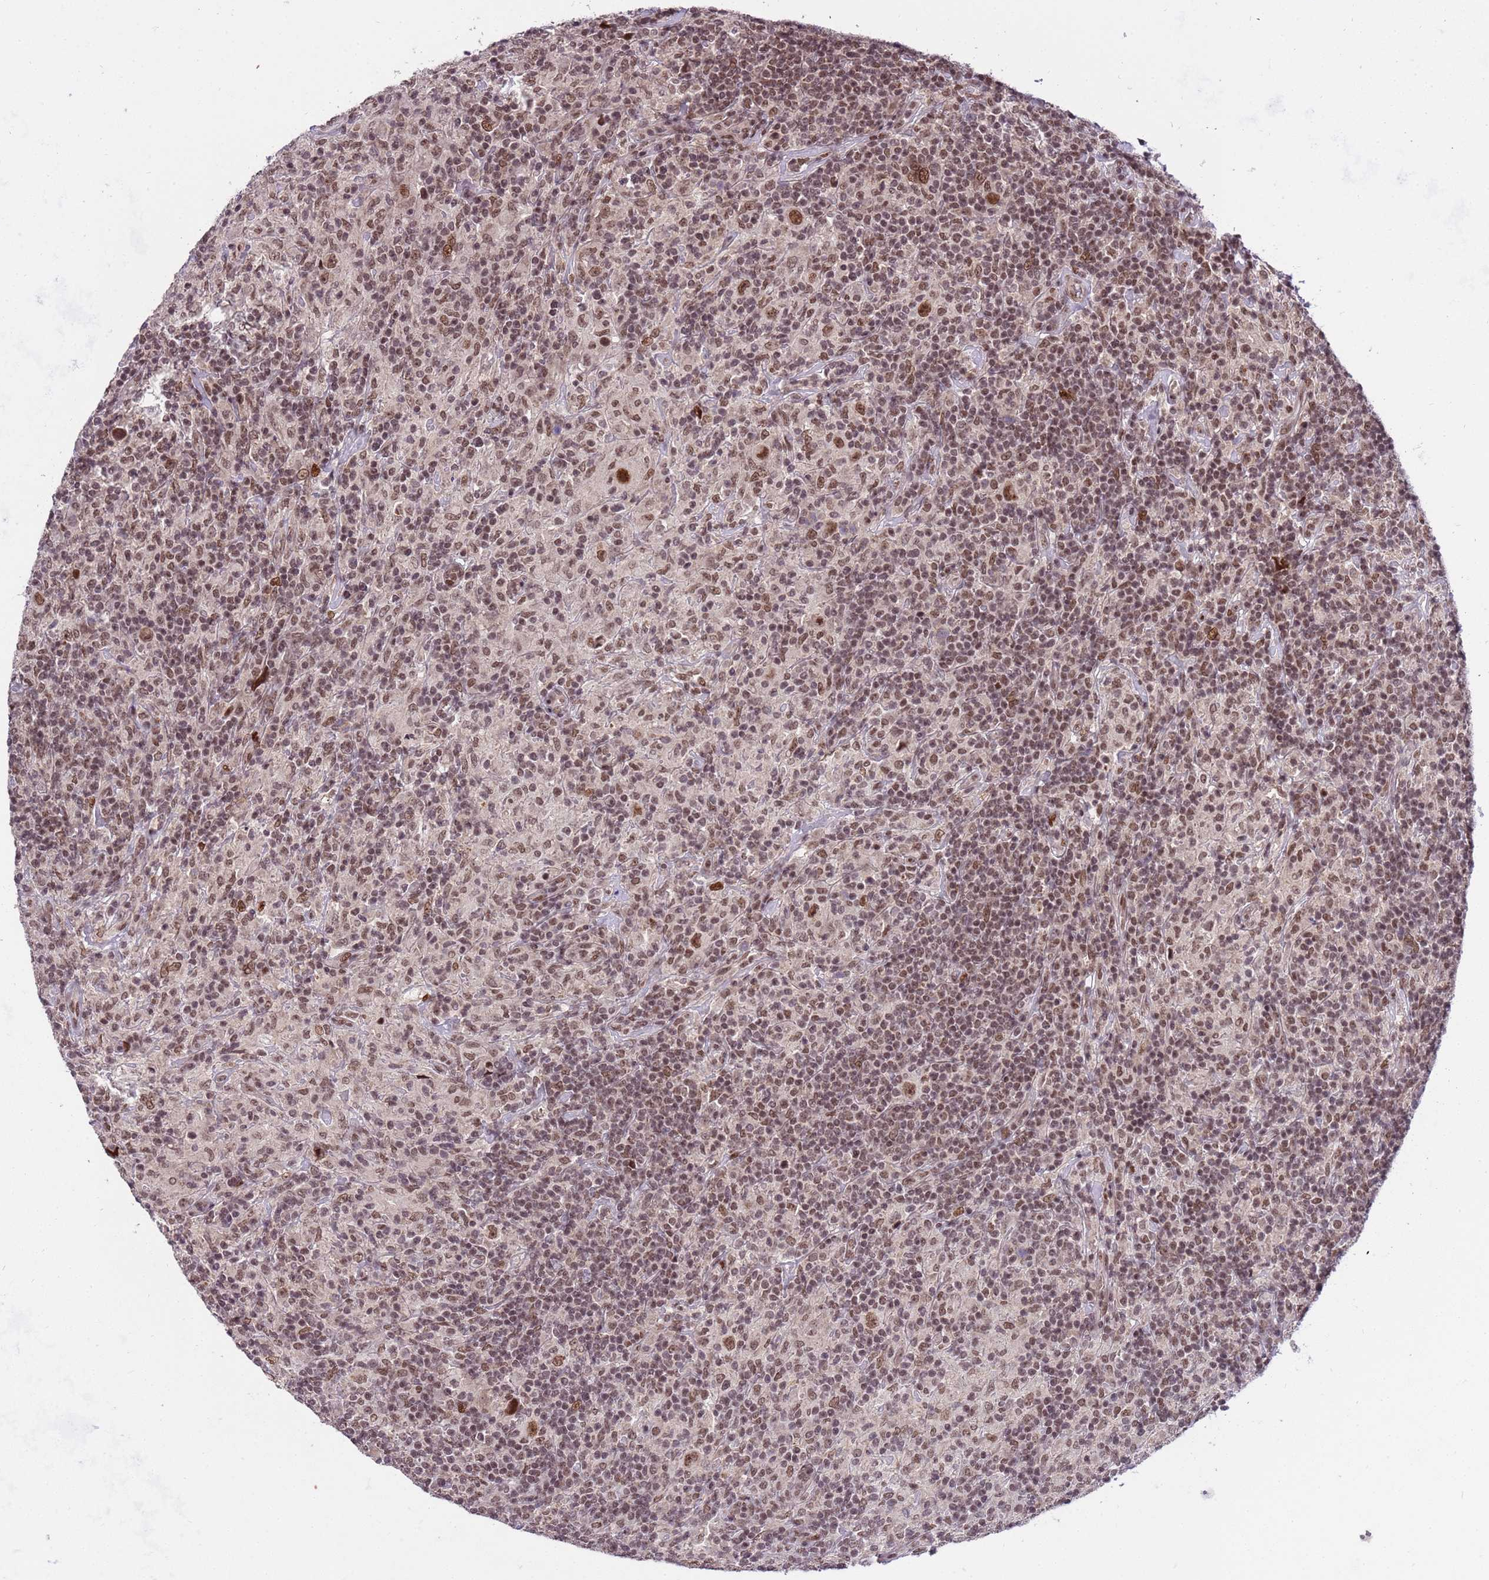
{"staining": {"intensity": "moderate", "quantity": ">75%", "location": "nuclear"}, "tissue": "lymphoma", "cell_type": "Tumor cells", "image_type": "cancer", "snomed": [{"axis": "morphology", "description": "Hodgkin's disease, NOS"}, {"axis": "topography", "description": "Lymph node"}], "caption": "DAB (3,3'-diaminobenzidine) immunohistochemical staining of Hodgkin's disease demonstrates moderate nuclear protein expression in about >75% of tumor cells.", "gene": "PPM1H", "patient": {"sex": "male", "age": 70}}